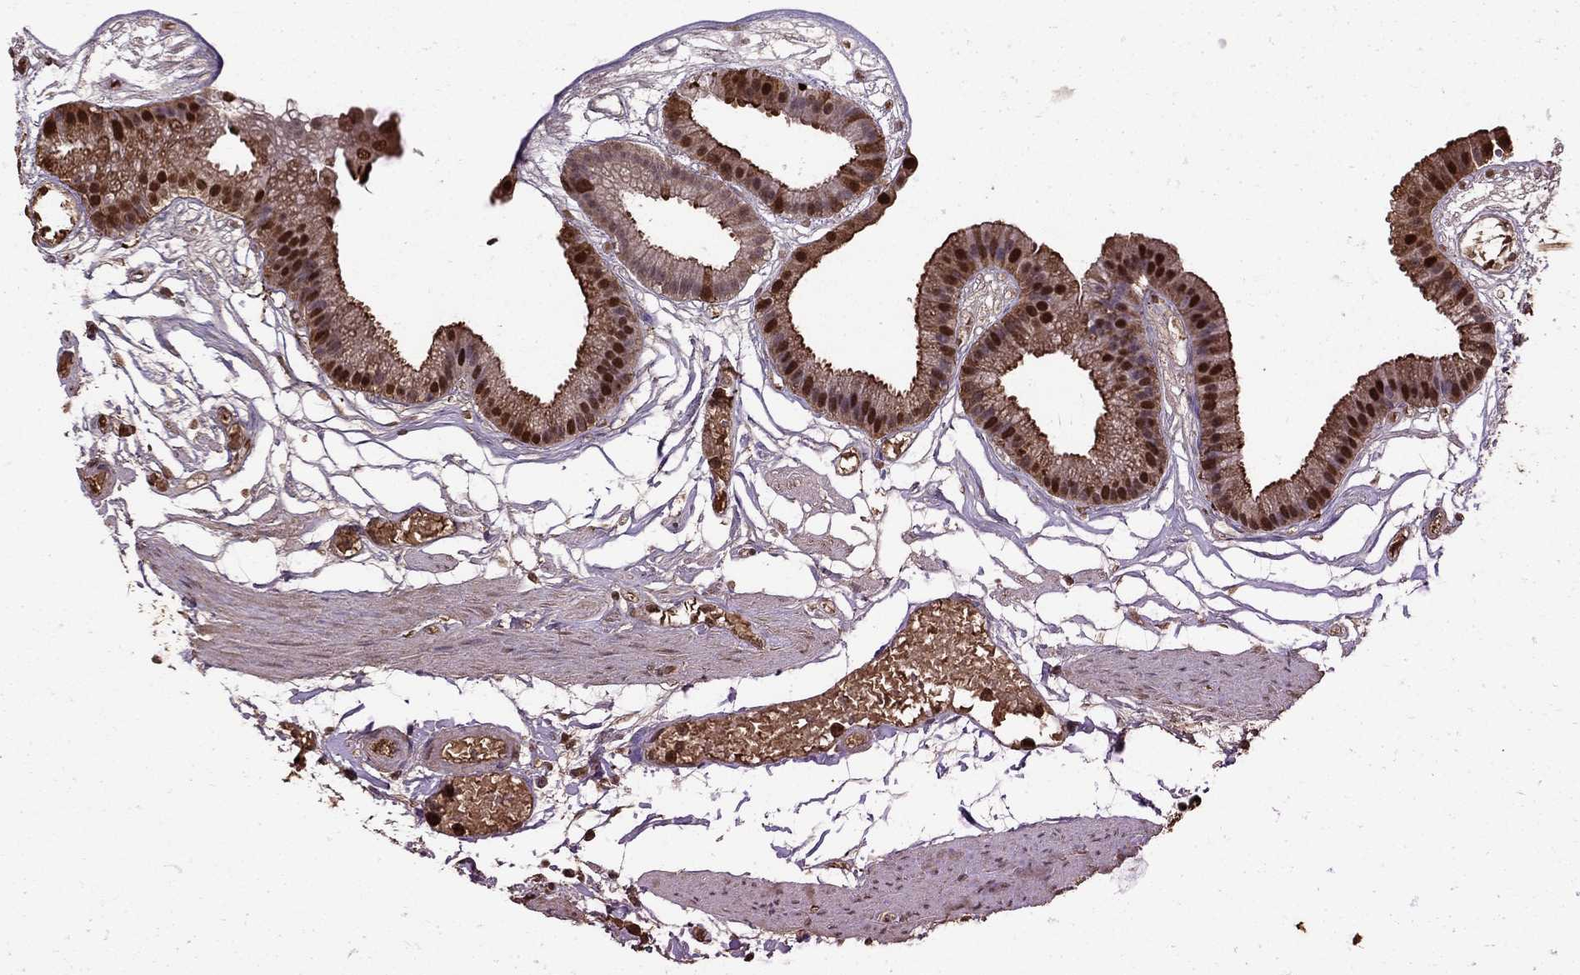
{"staining": {"intensity": "moderate", "quantity": "<25%", "location": "nuclear"}, "tissue": "gallbladder", "cell_type": "Glandular cells", "image_type": "normal", "snomed": [{"axis": "morphology", "description": "Normal tissue, NOS"}, {"axis": "topography", "description": "Gallbladder"}], "caption": "Human gallbladder stained with a brown dye exhibits moderate nuclear positive expression in approximately <25% of glandular cells.", "gene": "GAPDH", "patient": {"sex": "female", "age": 45}}